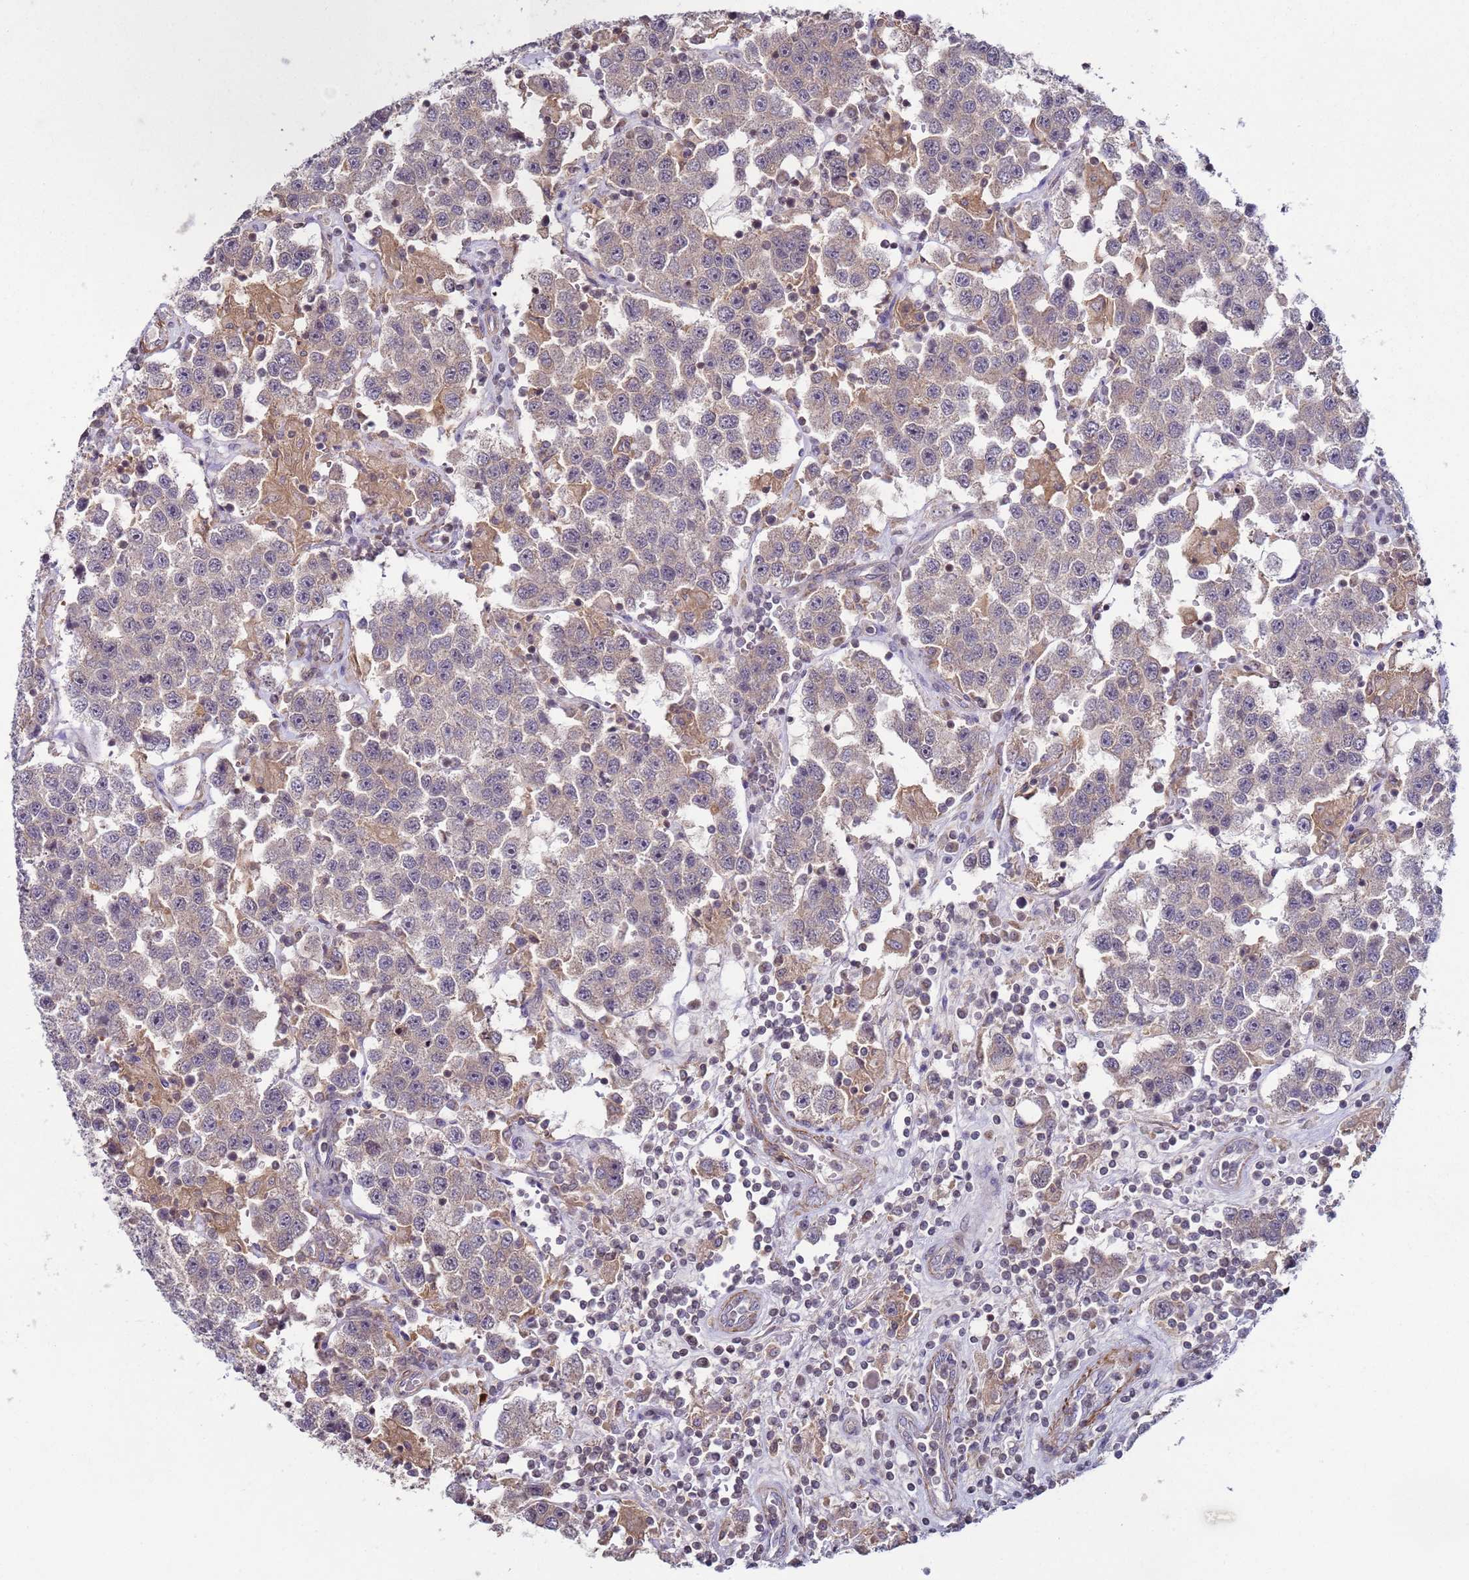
{"staining": {"intensity": "weak", "quantity": "<25%", "location": "cytoplasmic/membranous"}, "tissue": "testis cancer", "cell_type": "Tumor cells", "image_type": "cancer", "snomed": [{"axis": "morphology", "description": "Seminoma, NOS"}, {"axis": "topography", "description": "Testis"}], "caption": "Immunohistochemistry image of seminoma (testis) stained for a protein (brown), which exhibits no positivity in tumor cells. (IHC, brightfield microscopy, high magnification).", "gene": "SNAPC4", "patient": {"sex": "male", "age": 37}}